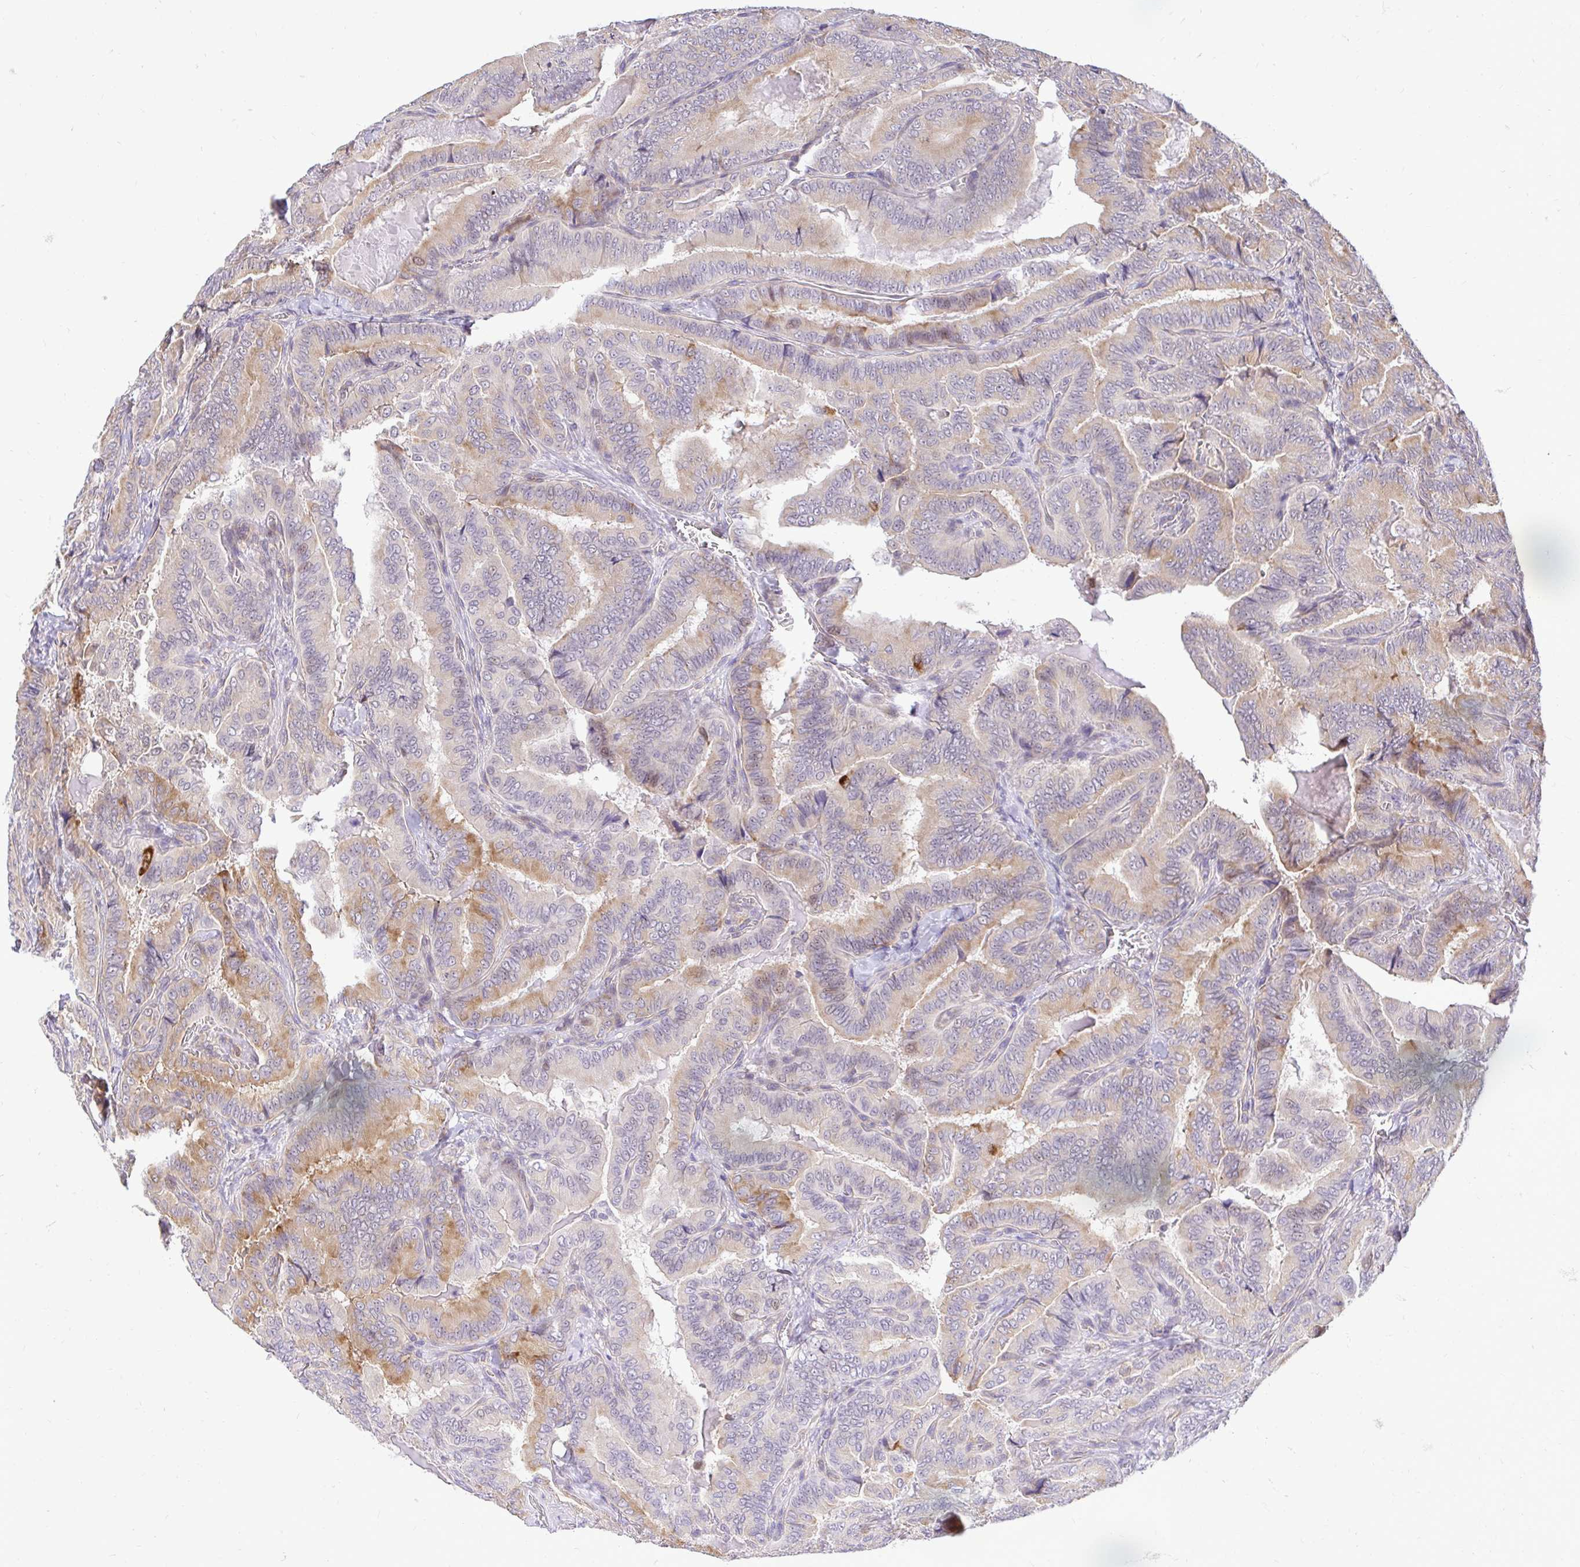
{"staining": {"intensity": "moderate", "quantity": "<25%", "location": "cytoplasmic/membranous"}, "tissue": "thyroid cancer", "cell_type": "Tumor cells", "image_type": "cancer", "snomed": [{"axis": "morphology", "description": "Papillary adenocarcinoma, NOS"}, {"axis": "topography", "description": "Thyroid gland"}], "caption": "Thyroid papillary adenocarcinoma stained with immunohistochemistry (IHC) displays moderate cytoplasmic/membranous positivity in about <25% of tumor cells. Ihc stains the protein of interest in brown and the nuclei are stained blue.", "gene": "NAALAD2", "patient": {"sex": "male", "age": 61}}